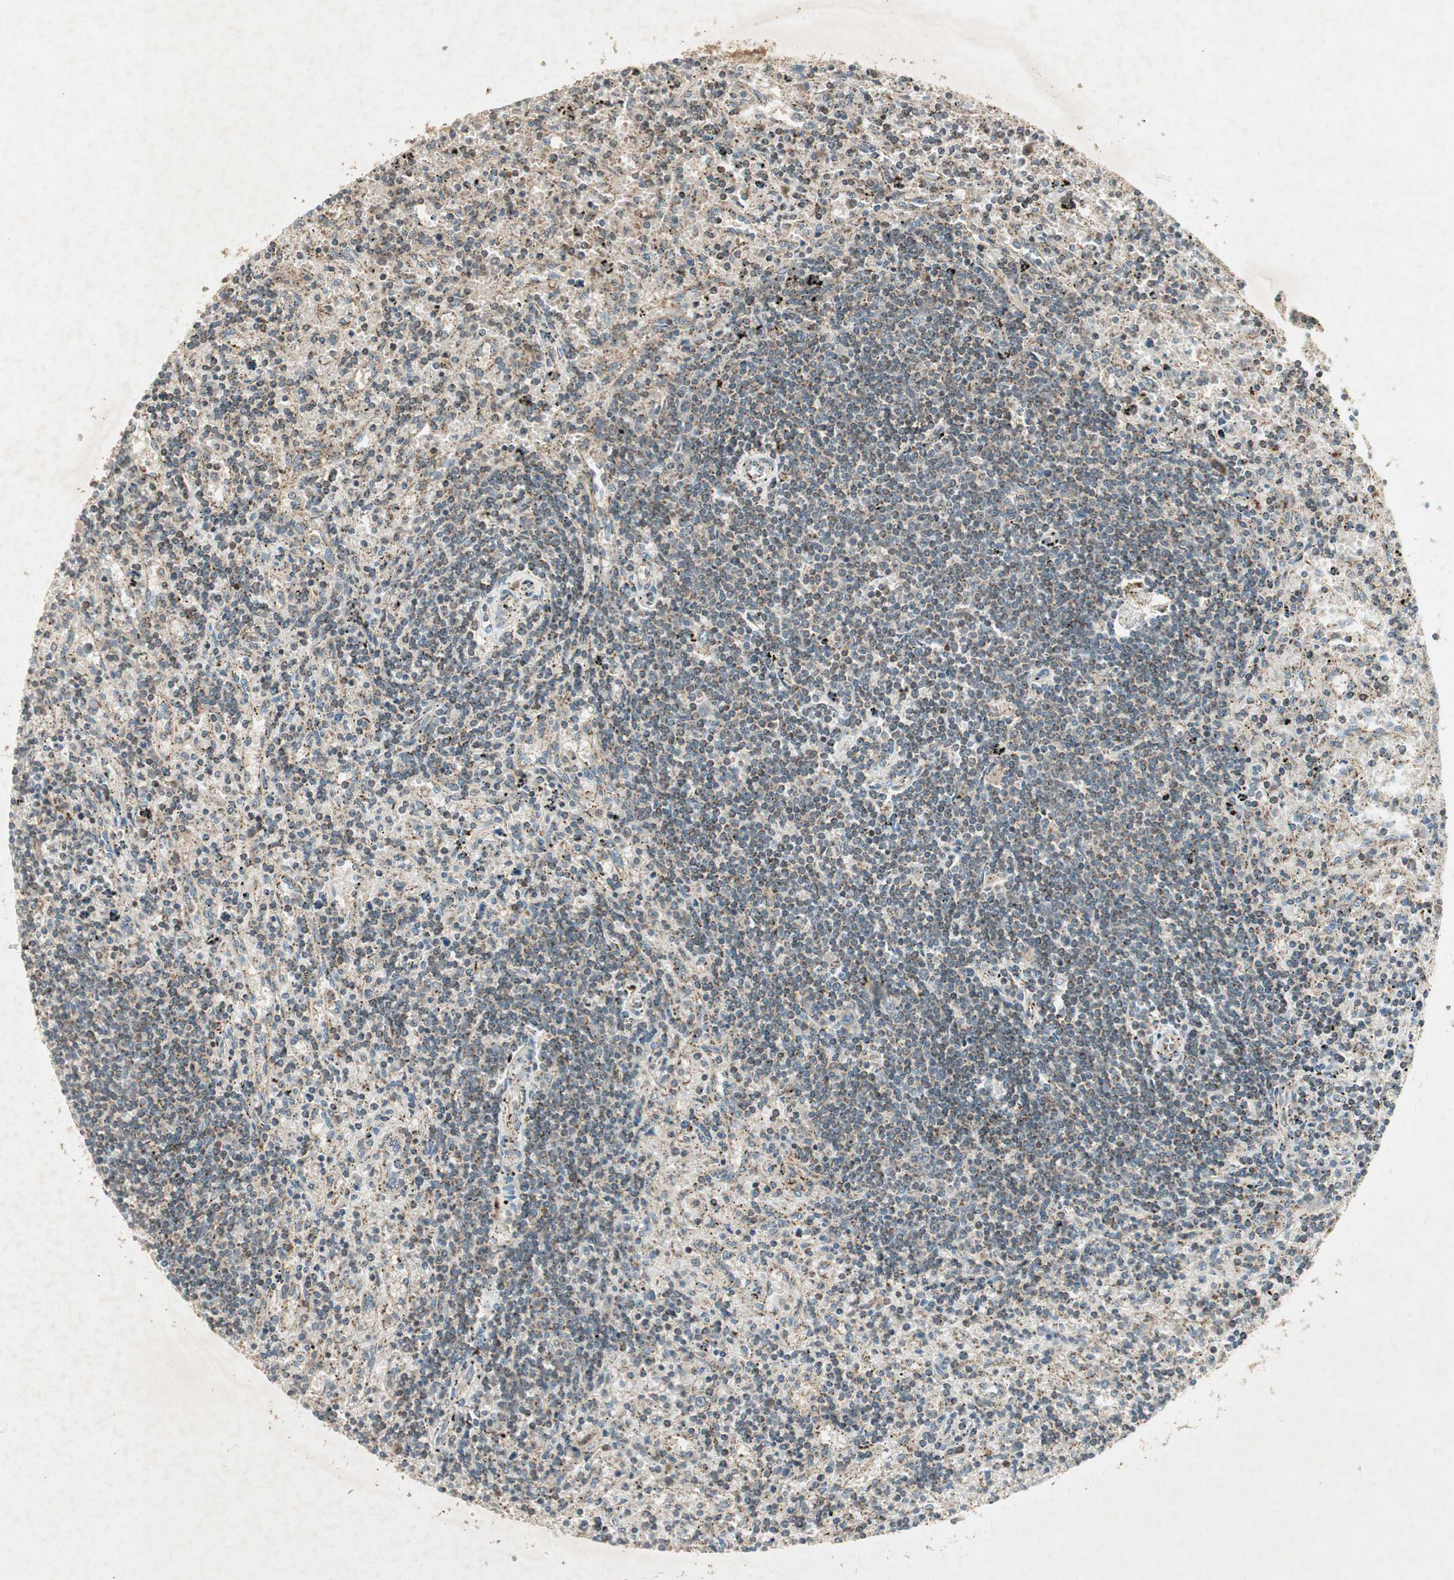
{"staining": {"intensity": "weak", "quantity": "25%-75%", "location": "cytoplasmic/membranous"}, "tissue": "lymphoma", "cell_type": "Tumor cells", "image_type": "cancer", "snomed": [{"axis": "morphology", "description": "Malignant lymphoma, non-Hodgkin's type, Low grade"}, {"axis": "topography", "description": "Spleen"}], "caption": "This is a histology image of IHC staining of lymphoma, which shows weak expression in the cytoplasmic/membranous of tumor cells.", "gene": "USP2", "patient": {"sex": "male", "age": 76}}